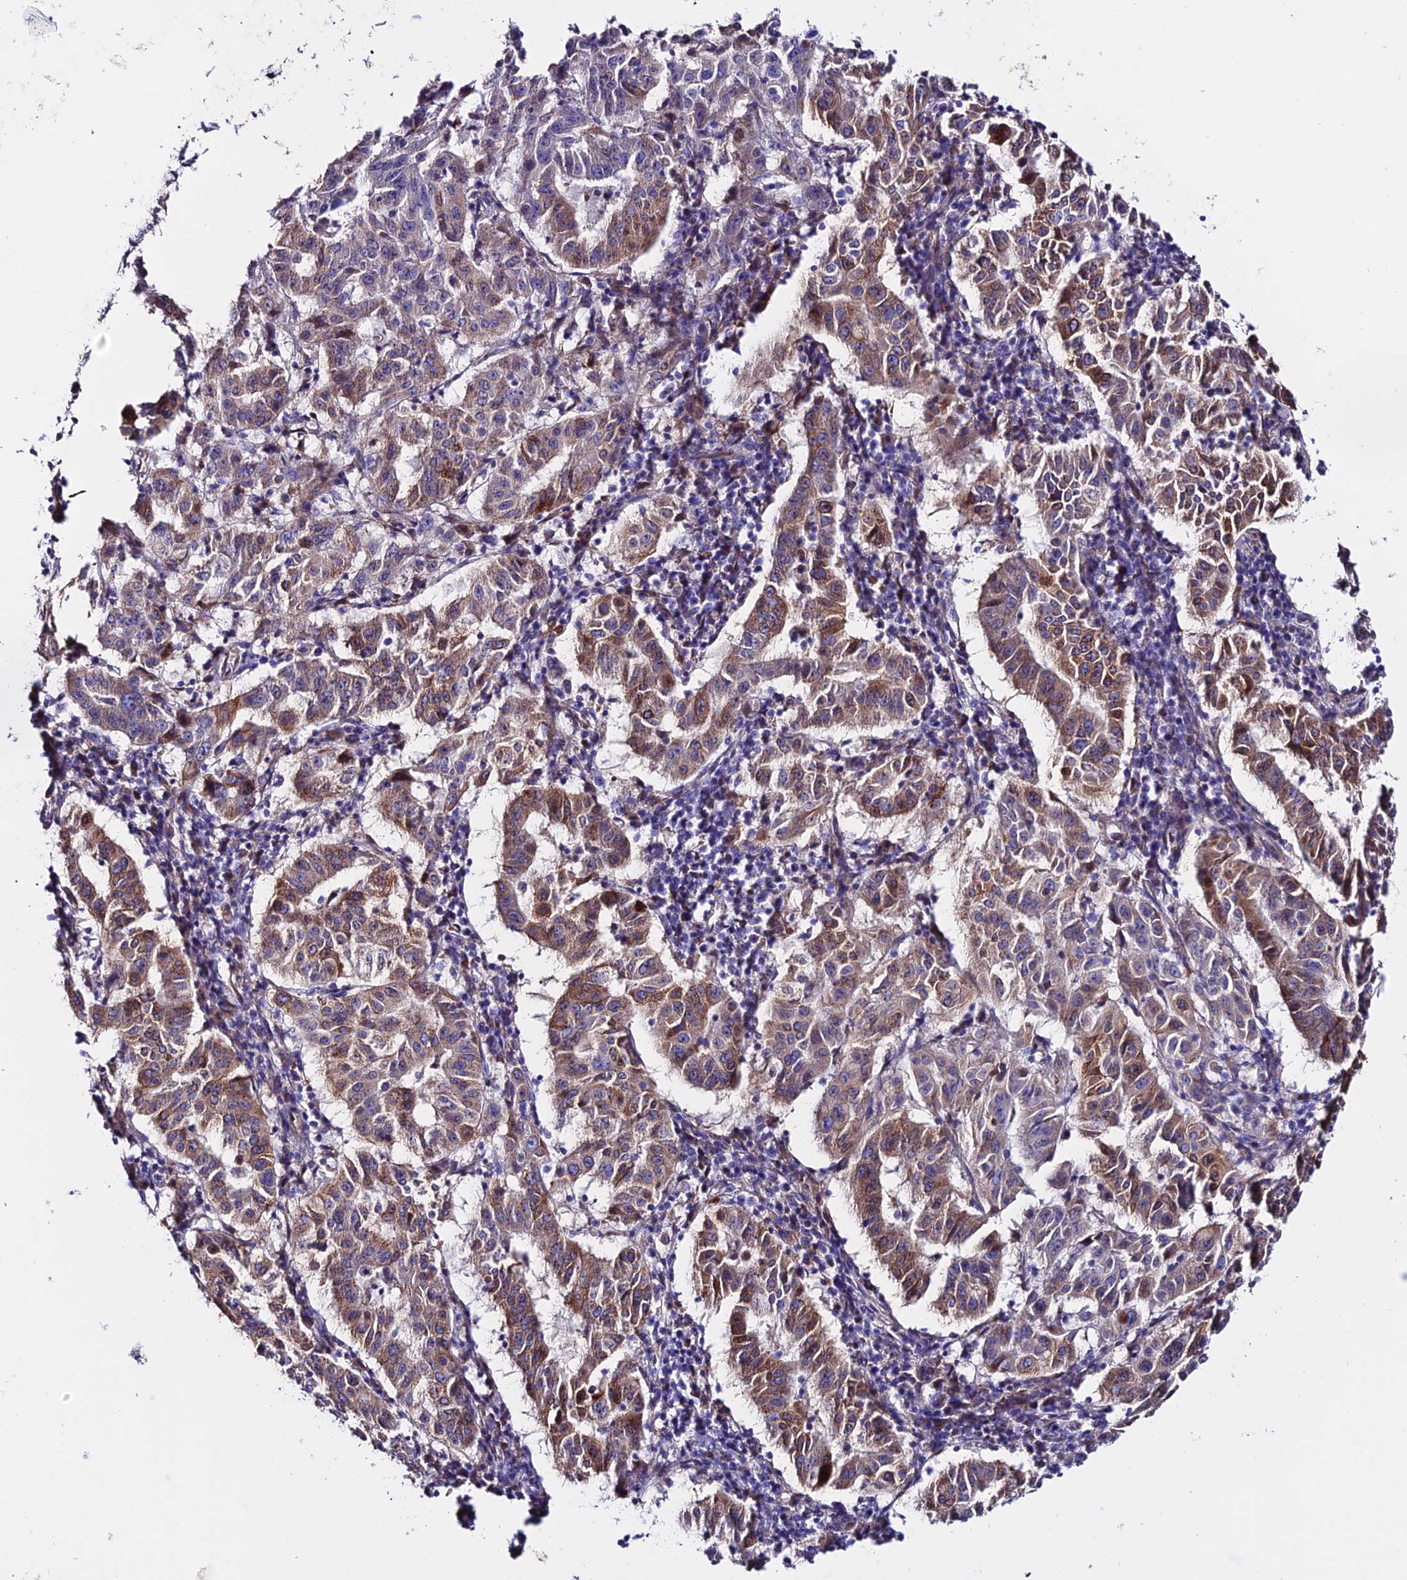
{"staining": {"intensity": "moderate", "quantity": ">75%", "location": "cytoplasmic/membranous"}, "tissue": "pancreatic cancer", "cell_type": "Tumor cells", "image_type": "cancer", "snomed": [{"axis": "morphology", "description": "Adenocarcinoma, NOS"}, {"axis": "topography", "description": "Pancreas"}], "caption": "Pancreatic adenocarcinoma was stained to show a protein in brown. There is medium levels of moderate cytoplasmic/membranous staining in approximately >75% of tumor cells. Nuclei are stained in blue.", "gene": "OR51Q1", "patient": {"sex": "male", "age": 63}}